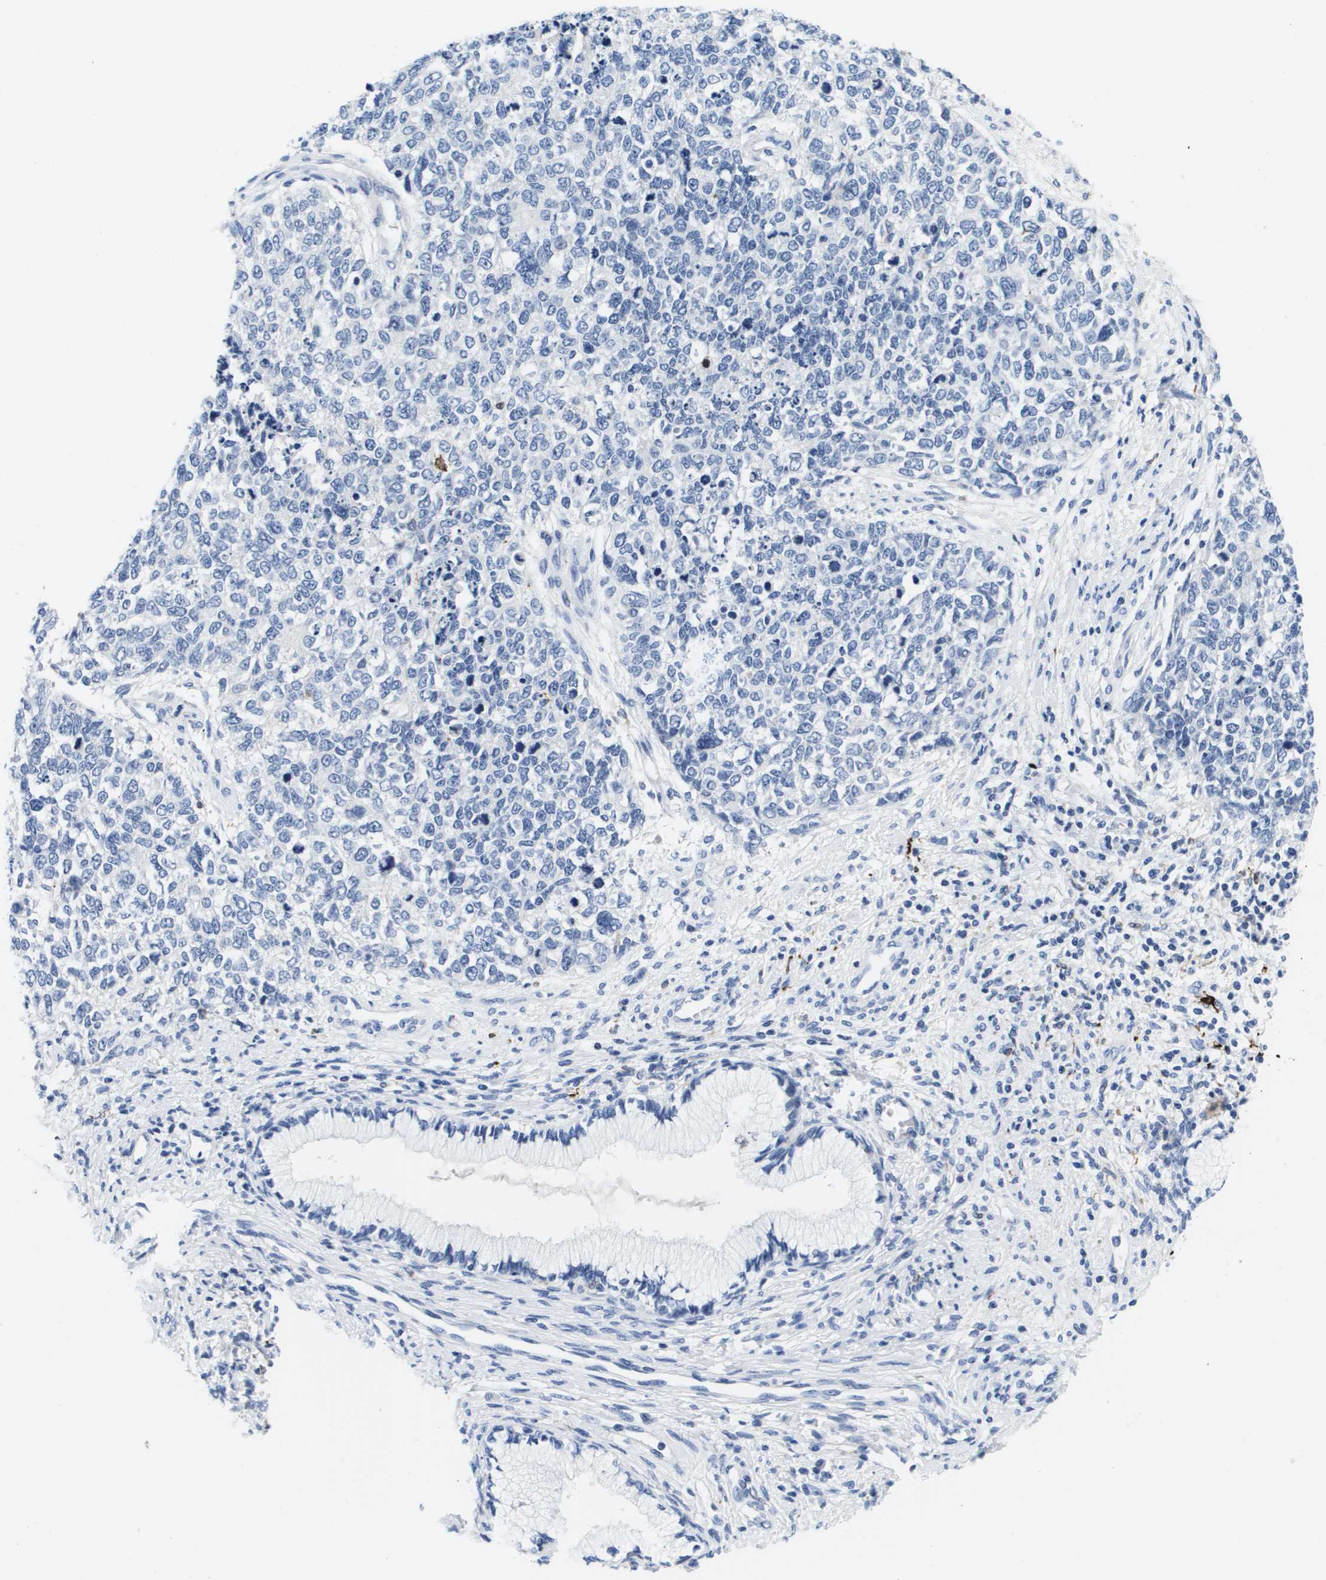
{"staining": {"intensity": "negative", "quantity": "none", "location": "none"}, "tissue": "cervical cancer", "cell_type": "Tumor cells", "image_type": "cancer", "snomed": [{"axis": "morphology", "description": "Squamous cell carcinoma, NOS"}, {"axis": "topography", "description": "Cervix"}], "caption": "Immunohistochemical staining of human squamous cell carcinoma (cervical) exhibits no significant expression in tumor cells.", "gene": "HMOX1", "patient": {"sex": "female", "age": 63}}